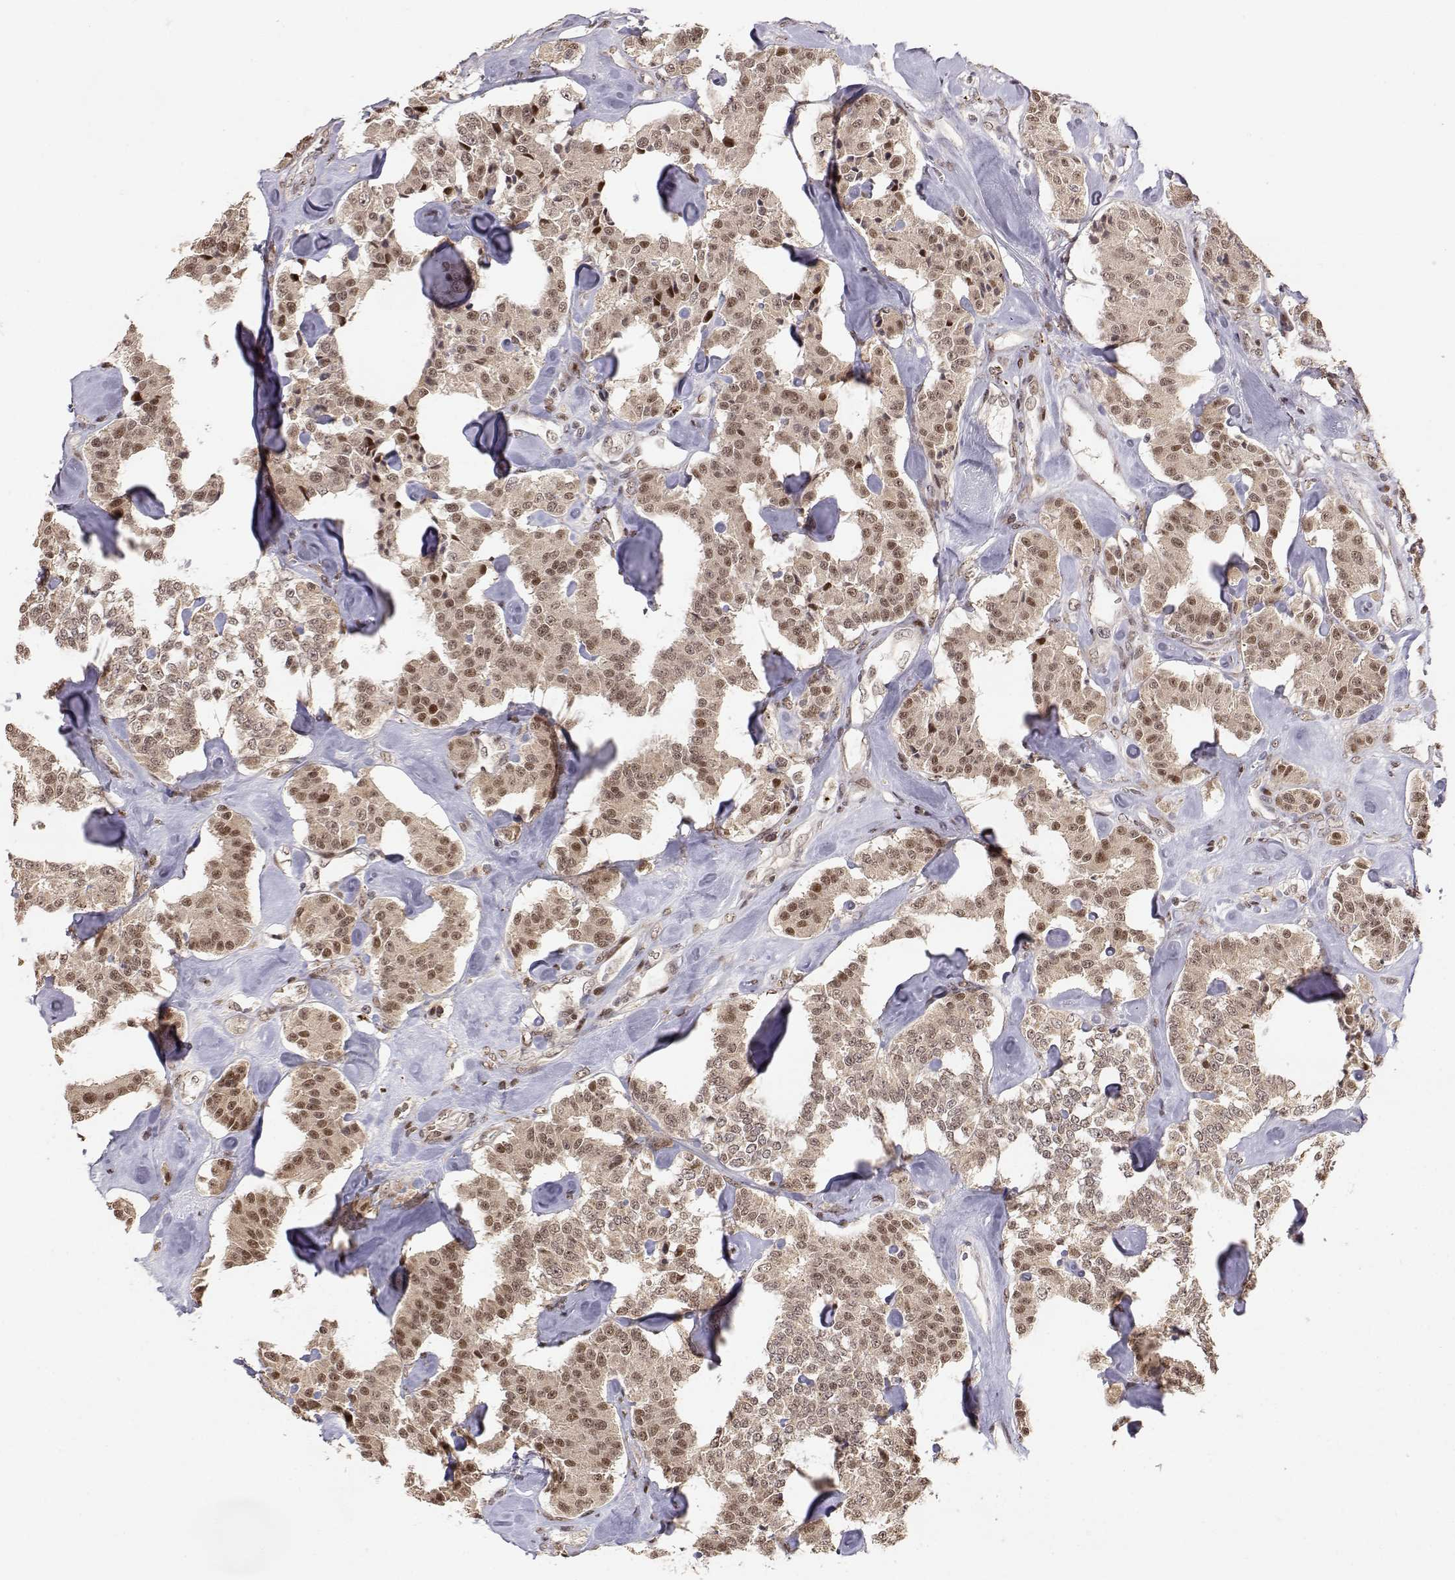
{"staining": {"intensity": "moderate", "quantity": "<25%", "location": "nuclear"}, "tissue": "carcinoid", "cell_type": "Tumor cells", "image_type": "cancer", "snomed": [{"axis": "morphology", "description": "Carcinoid, malignant, NOS"}, {"axis": "topography", "description": "Pancreas"}], "caption": "Malignant carcinoid stained with a protein marker displays moderate staining in tumor cells.", "gene": "BRCA1", "patient": {"sex": "male", "age": 41}}